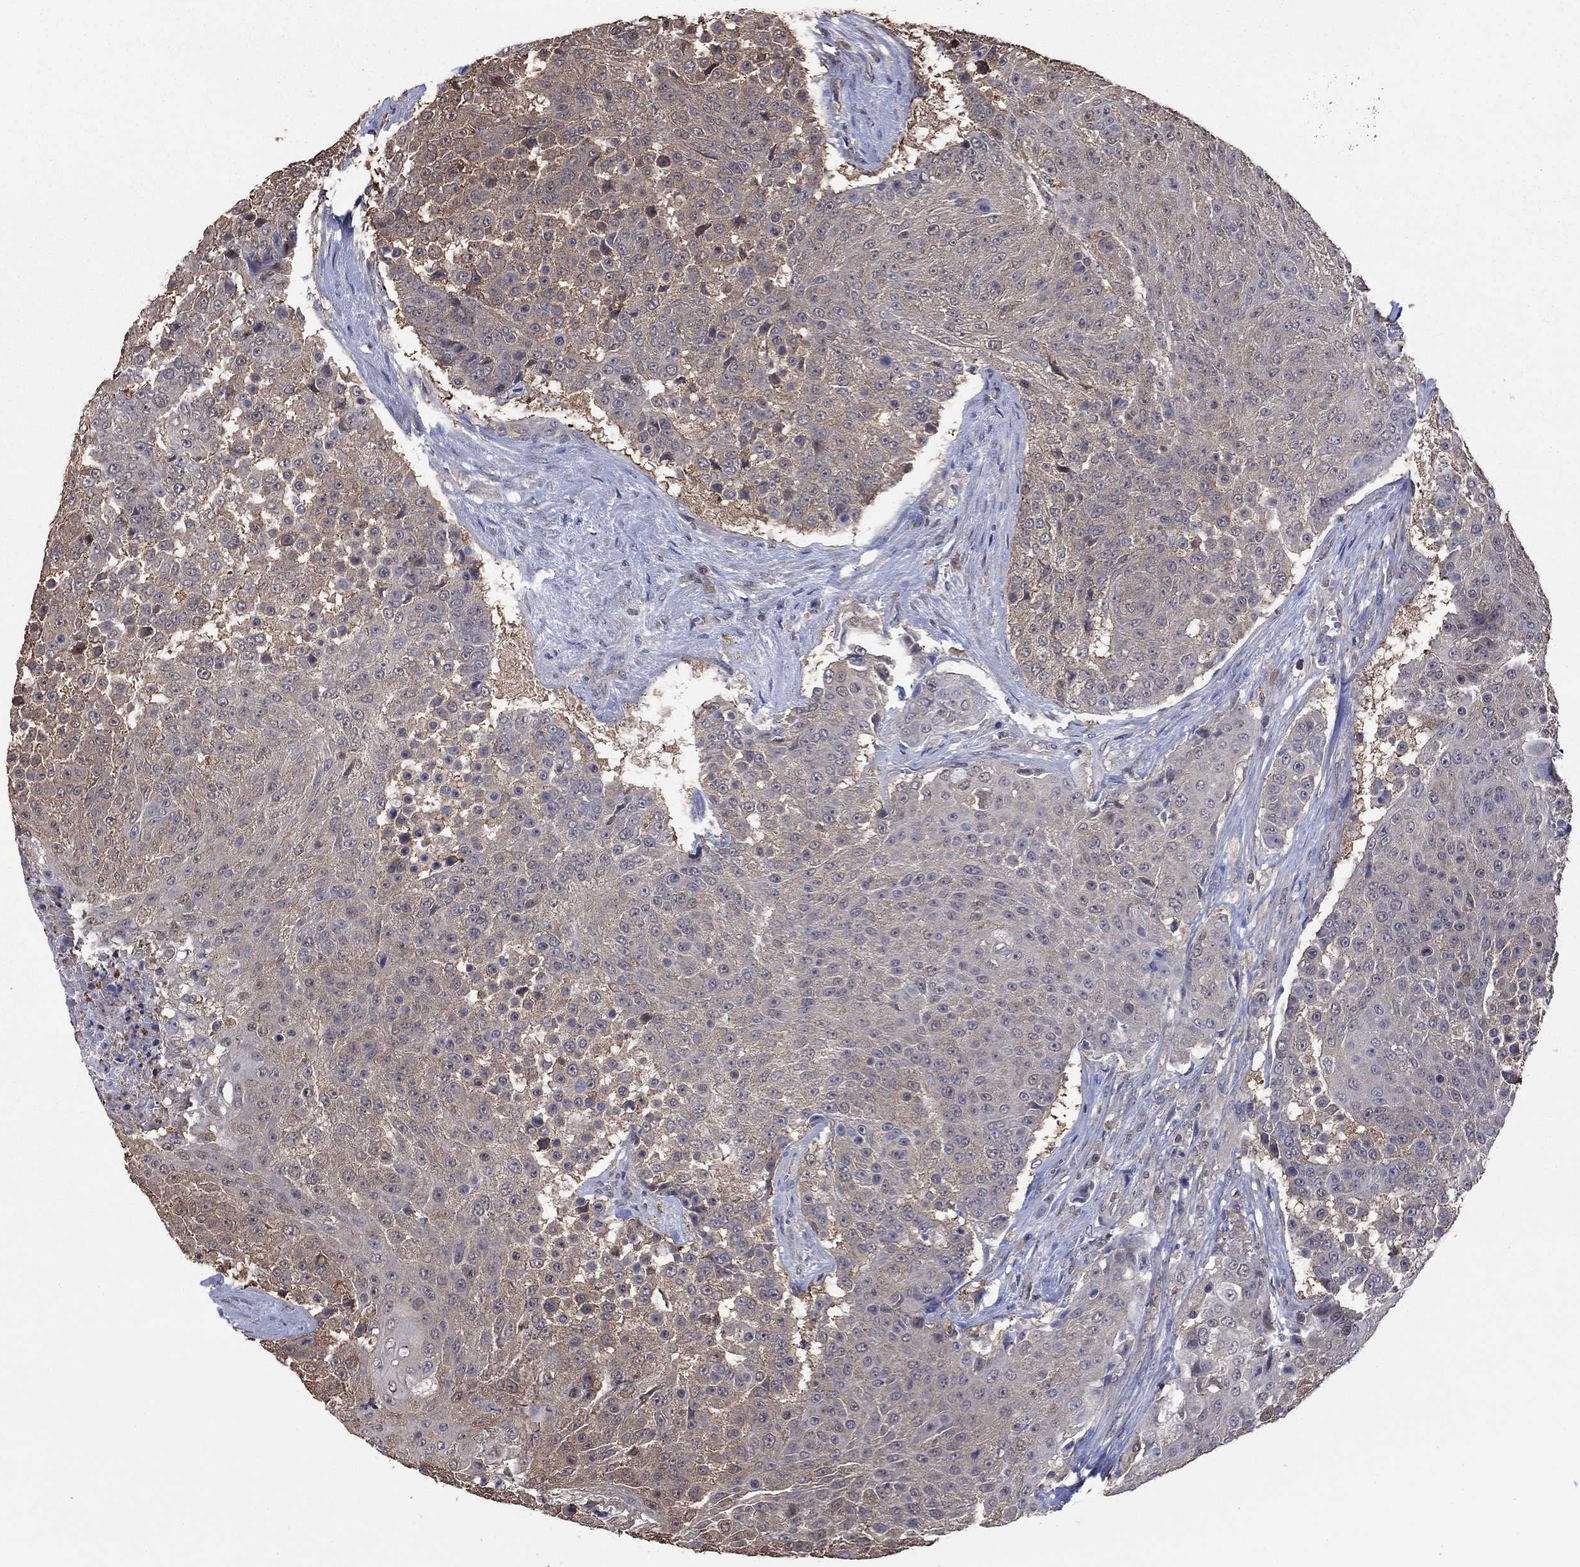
{"staining": {"intensity": "weak", "quantity": "25%-75%", "location": "cytoplasmic/membranous"}, "tissue": "urothelial cancer", "cell_type": "Tumor cells", "image_type": "cancer", "snomed": [{"axis": "morphology", "description": "Urothelial carcinoma, High grade"}, {"axis": "topography", "description": "Urinary bladder"}], "caption": "Immunohistochemistry staining of urothelial cancer, which exhibits low levels of weak cytoplasmic/membranous positivity in about 25%-75% of tumor cells indicating weak cytoplasmic/membranous protein expression. The staining was performed using DAB (3,3'-diaminobenzidine) (brown) for protein detection and nuclei were counterstained in hematoxylin (blue).", "gene": "RNF114", "patient": {"sex": "female", "age": 63}}